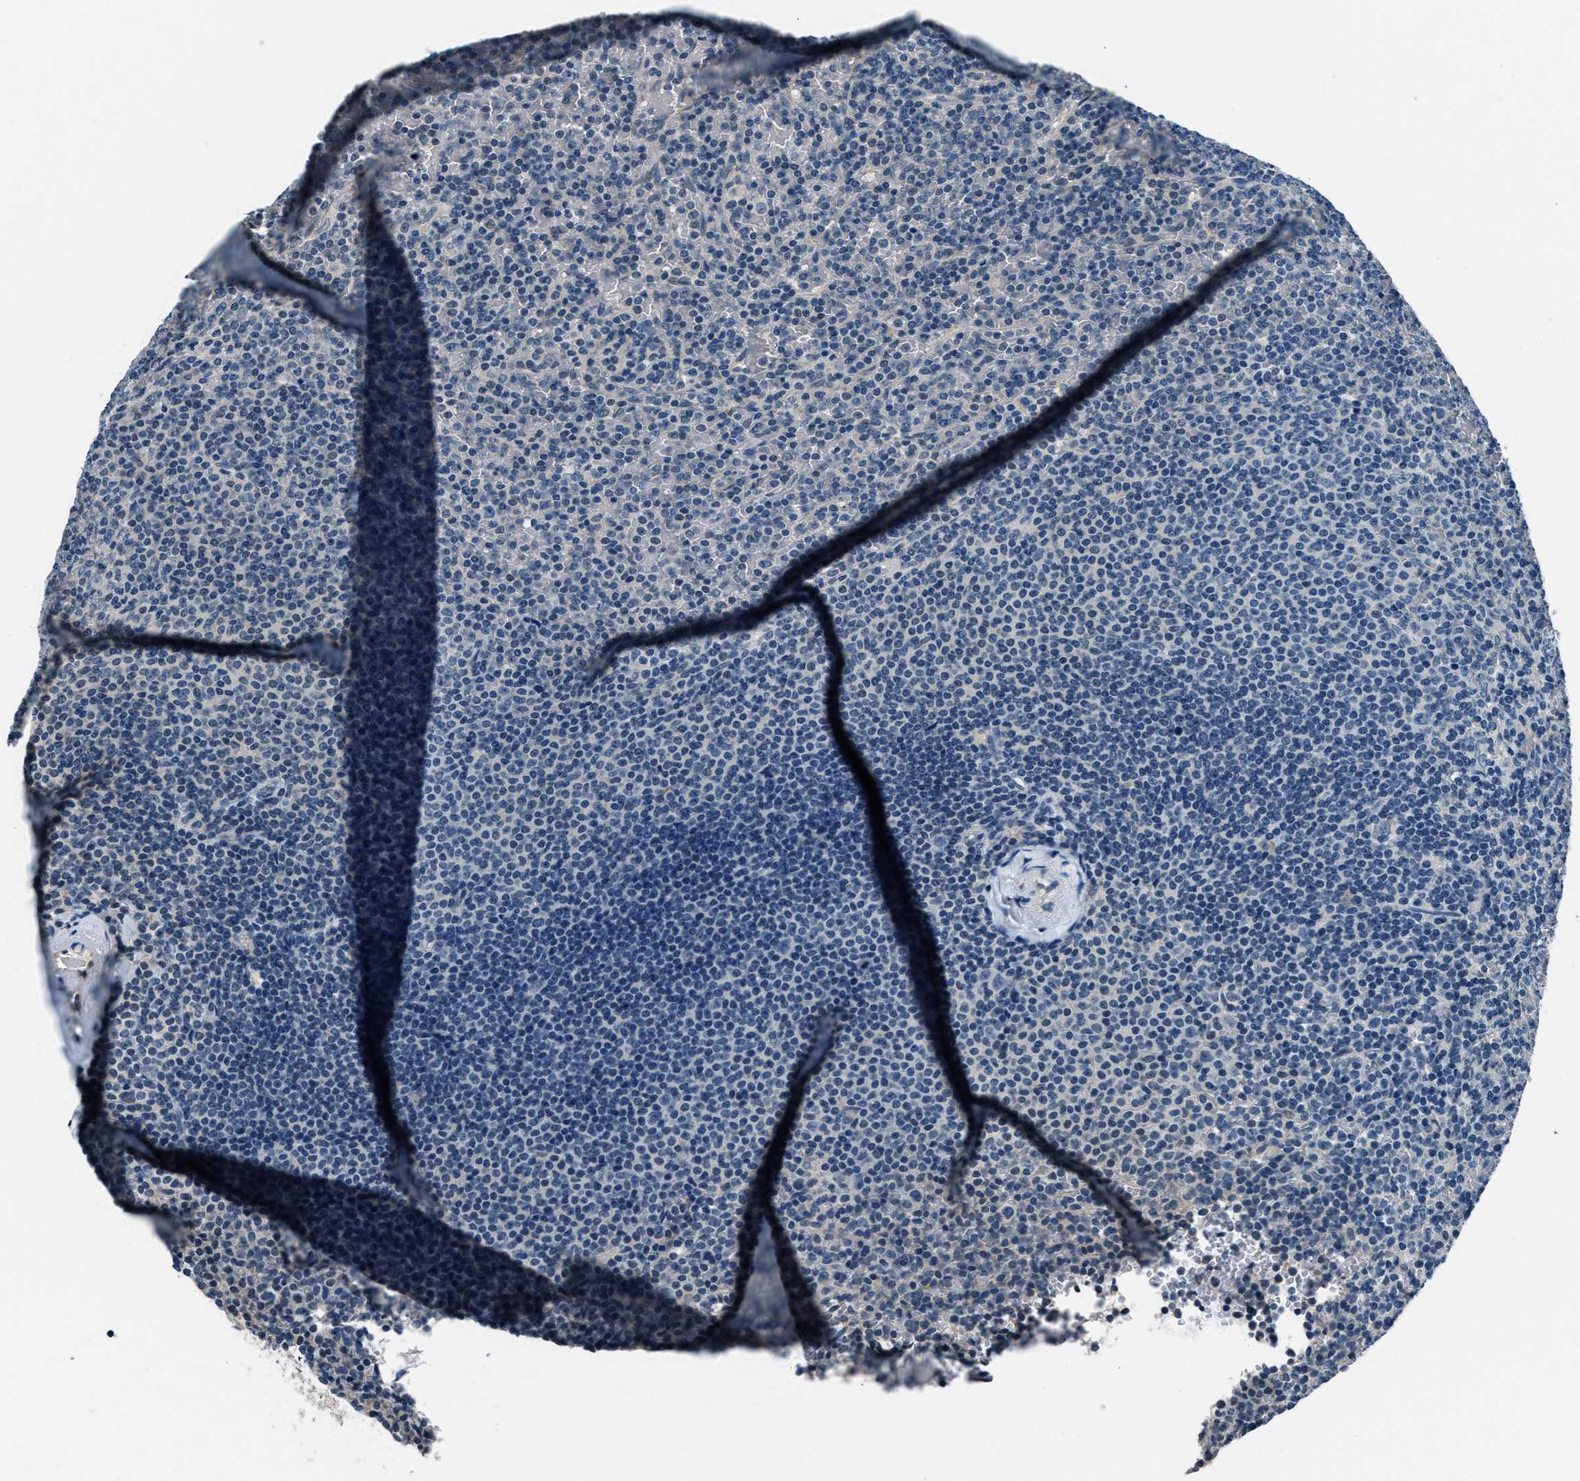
{"staining": {"intensity": "negative", "quantity": "none", "location": "none"}, "tissue": "lymphoma", "cell_type": "Tumor cells", "image_type": "cancer", "snomed": [{"axis": "morphology", "description": "Malignant lymphoma, non-Hodgkin's type, Low grade"}, {"axis": "topography", "description": "Spleen"}], "caption": "Tumor cells are negative for protein expression in human malignant lymphoma, non-Hodgkin's type (low-grade). (DAB (3,3'-diaminobenzidine) IHC with hematoxylin counter stain).", "gene": "NME8", "patient": {"sex": "female", "age": 77}}